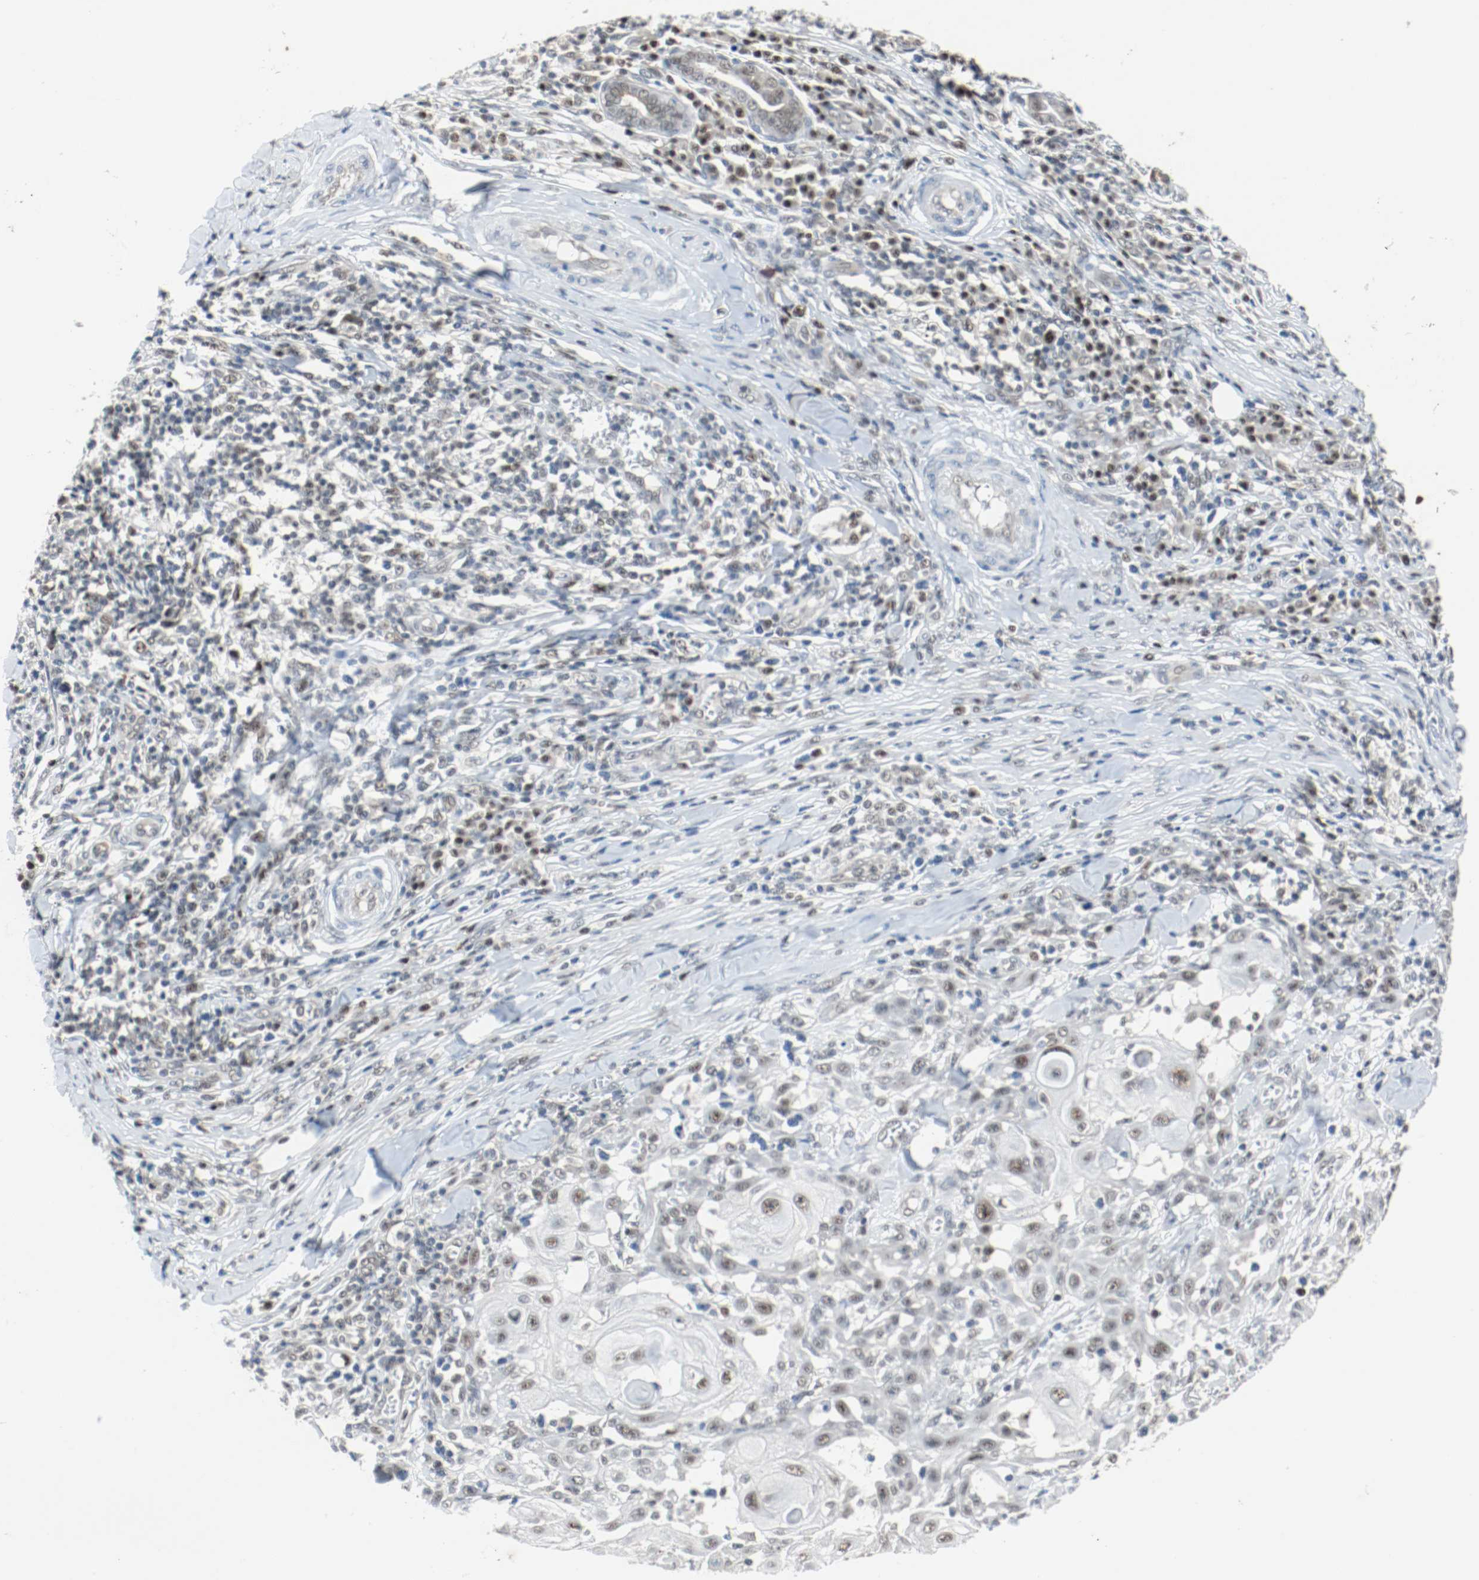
{"staining": {"intensity": "weak", "quantity": "<25%", "location": "nuclear"}, "tissue": "skin cancer", "cell_type": "Tumor cells", "image_type": "cancer", "snomed": [{"axis": "morphology", "description": "Squamous cell carcinoma, NOS"}, {"axis": "topography", "description": "Skin"}], "caption": "Human skin squamous cell carcinoma stained for a protein using IHC exhibits no expression in tumor cells.", "gene": "ASH1L", "patient": {"sex": "male", "age": 24}}